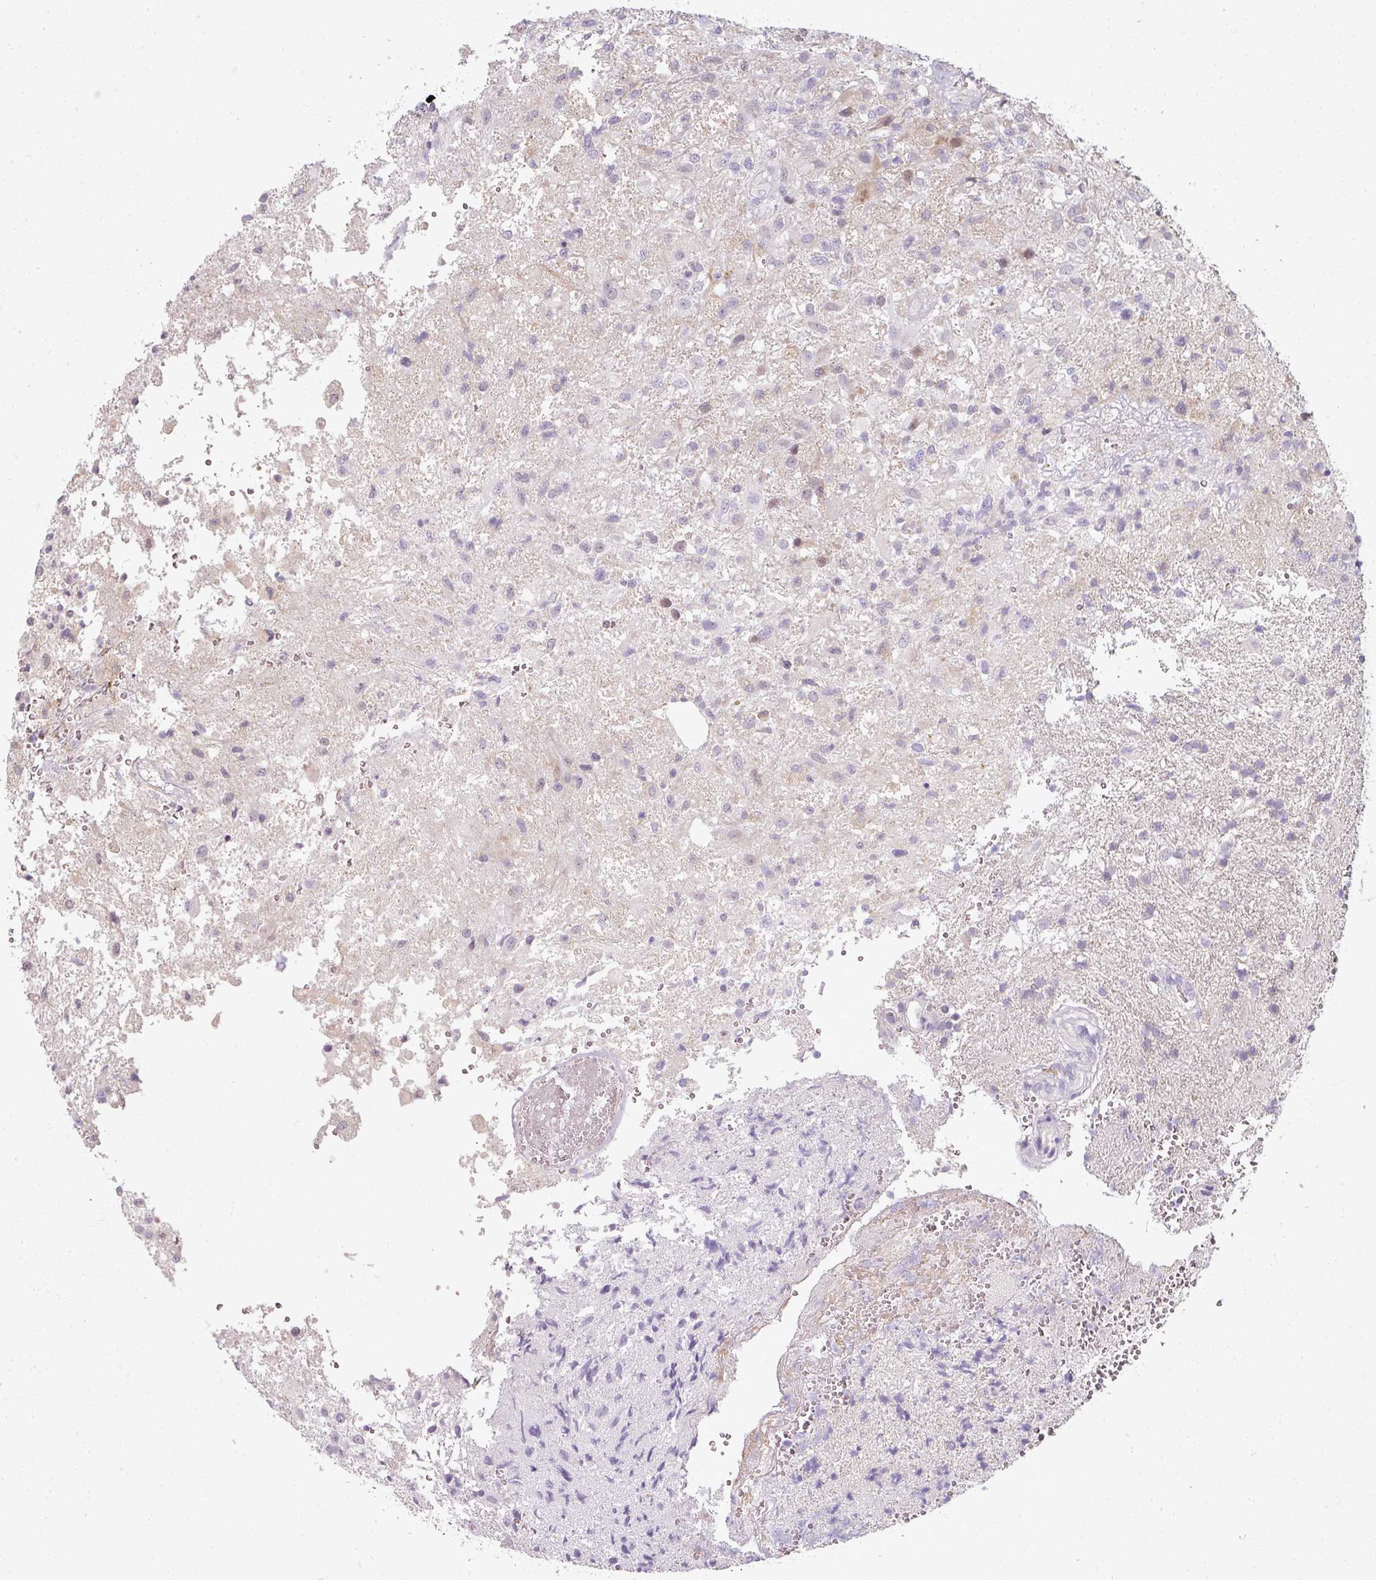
{"staining": {"intensity": "negative", "quantity": "none", "location": "none"}, "tissue": "glioma", "cell_type": "Tumor cells", "image_type": "cancer", "snomed": [{"axis": "morphology", "description": "Glioma, malignant, High grade"}, {"axis": "topography", "description": "Brain"}], "caption": "Tumor cells show no significant expression in malignant glioma (high-grade). The staining was performed using DAB (3,3'-diaminobenzidine) to visualize the protein expression in brown, while the nuclei were stained in blue with hematoxylin (Magnification: 20x).", "gene": "MYMK", "patient": {"sex": "male", "age": 56}}